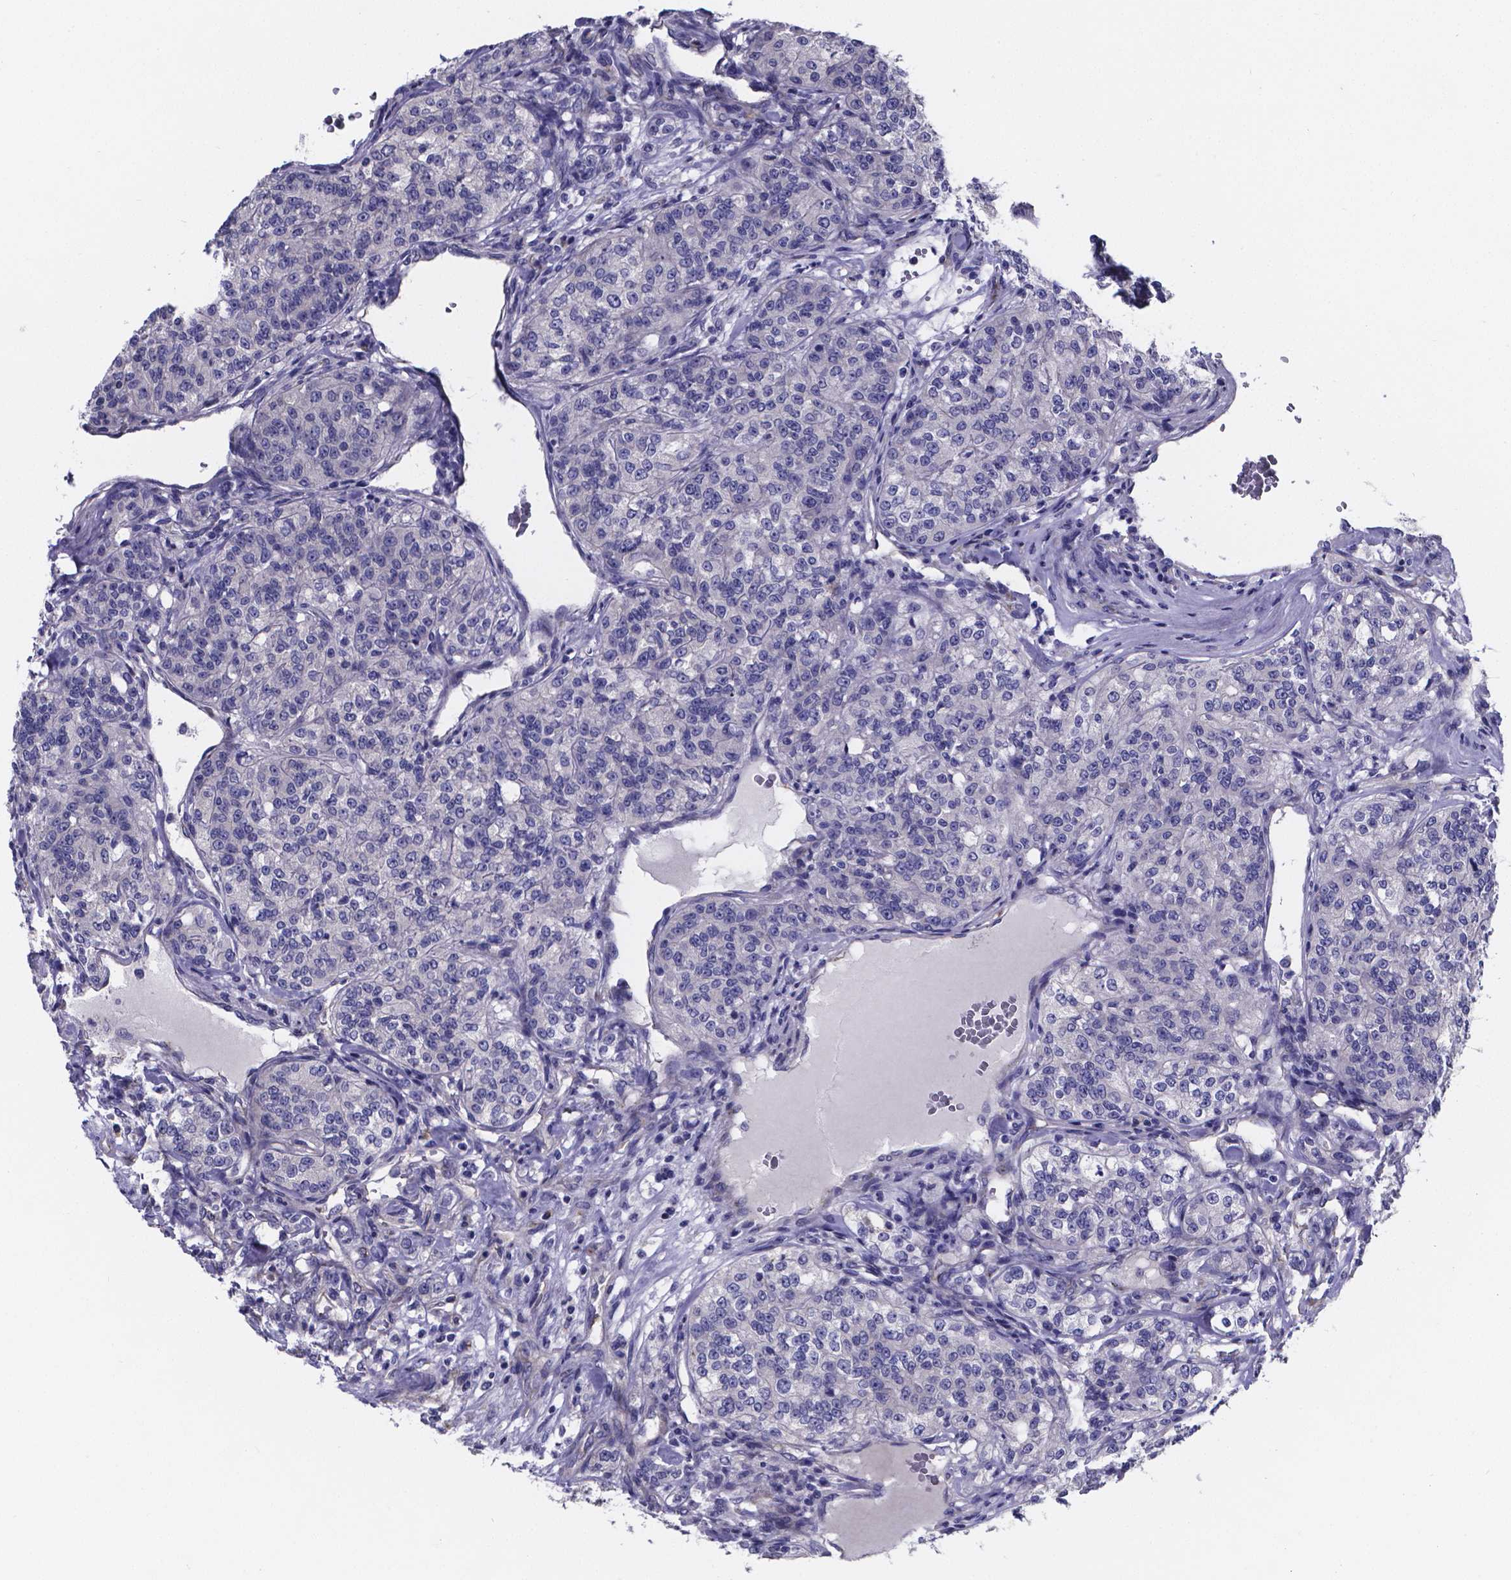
{"staining": {"intensity": "negative", "quantity": "none", "location": "none"}, "tissue": "renal cancer", "cell_type": "Tumor cells", "image_type": "cancer", "snomed": [{"axis": "morphology", "description": "Adenocarcinoma, NOS"}, {"axis": "topography", "description": "Kidney"}], "caption": "Protein analysis of adenocarcinoma (renal) demonstrates no significant expression in tumor cells.", "gene": "SFRP4", "patient": {"sex": "female", "age": 63}}